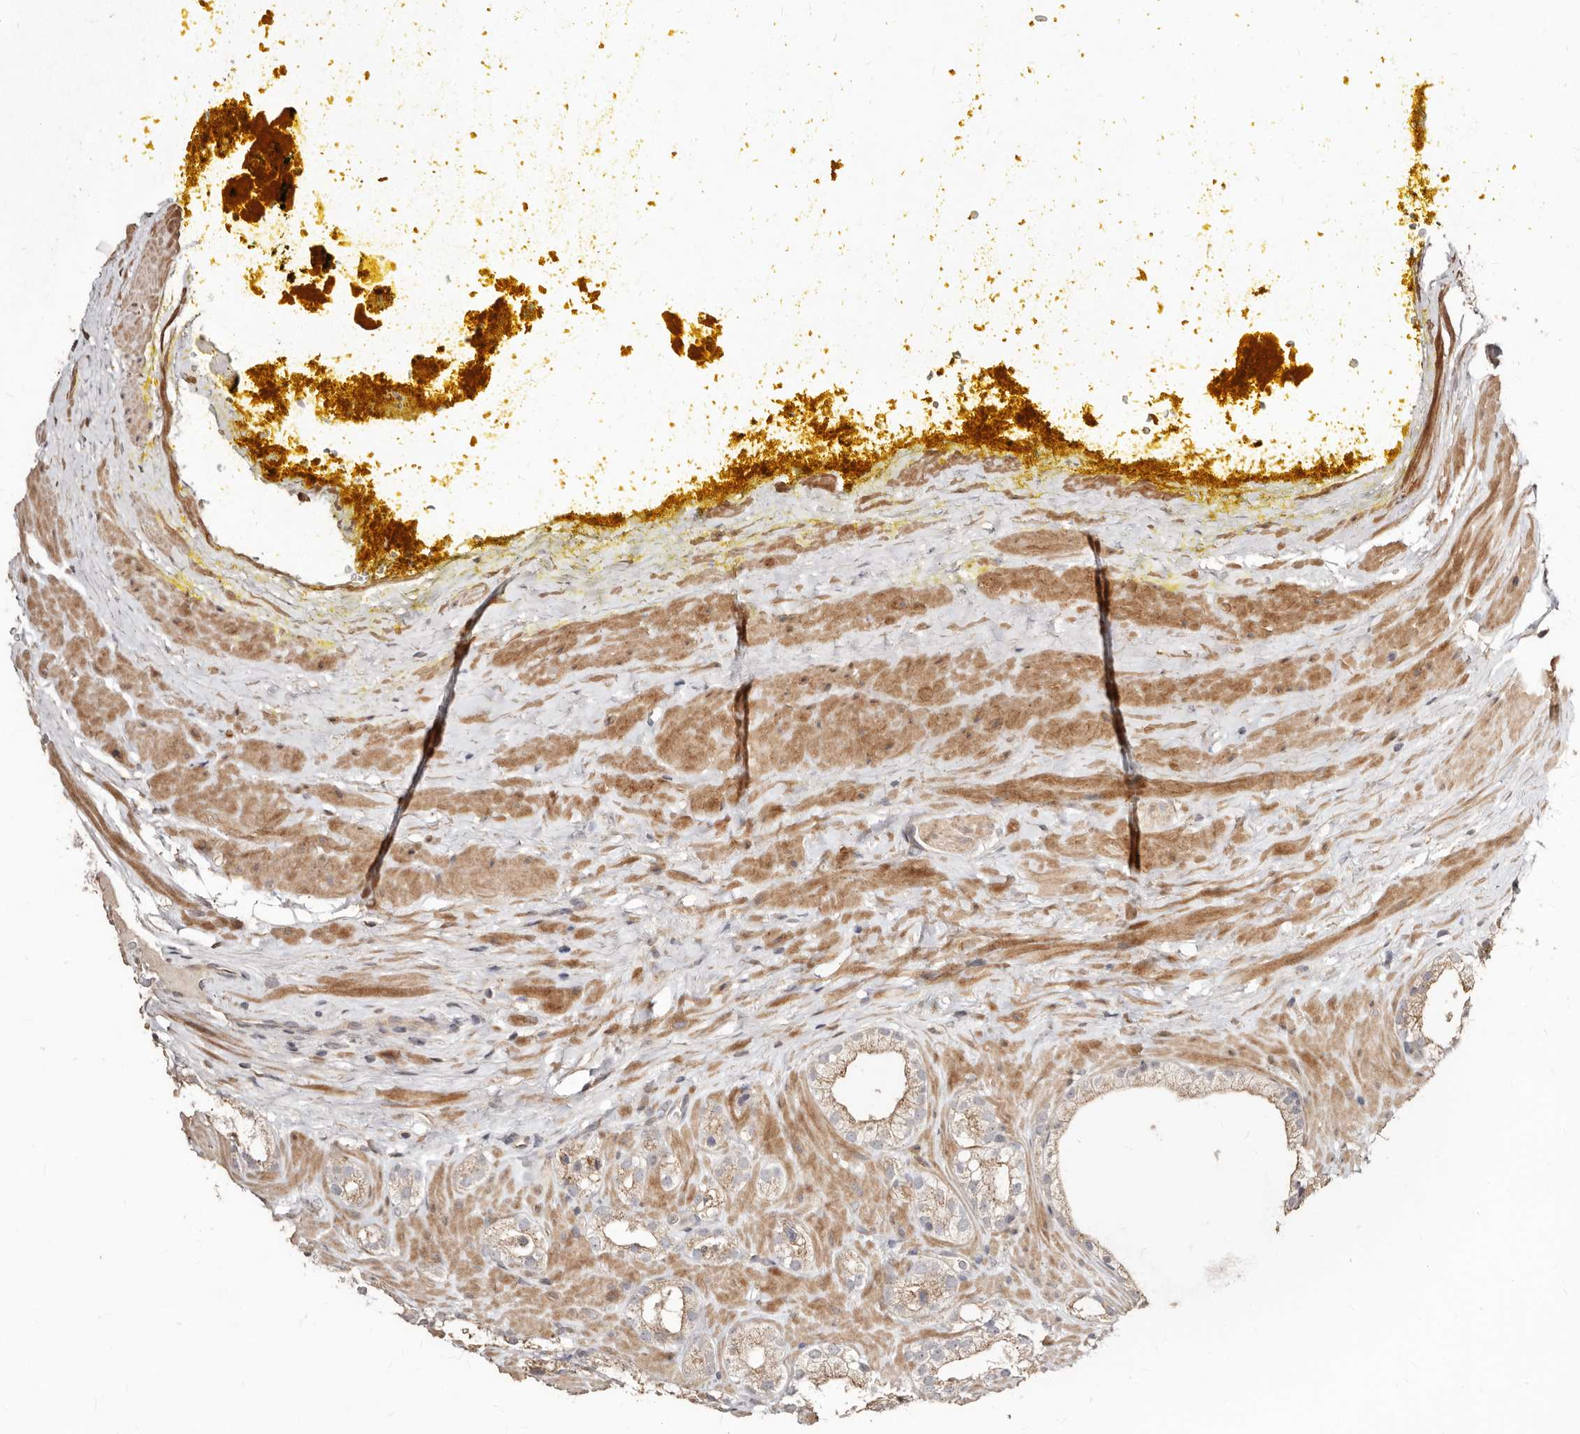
{"staining": {"intensity": "weak", "quantity": "25%-75%", "location": "cytoplasmic/membranous"}, "tissue": "prostate cancer", "cell_type": "Tumor cells", "image_type": "cancer", "snomed": [{"axis": "morphology", "description": "Adenocarcinoma, High grade"}, {"axis": "topography", "description": "Prostate"}], "caption": "Prostate high-grade adenocarcinoma stained for a protein shows weak cytoplasmic/membranous positivity in tumor cells.", "gene": "APOL6", "patient": {"sex": "male", "age": 58}}